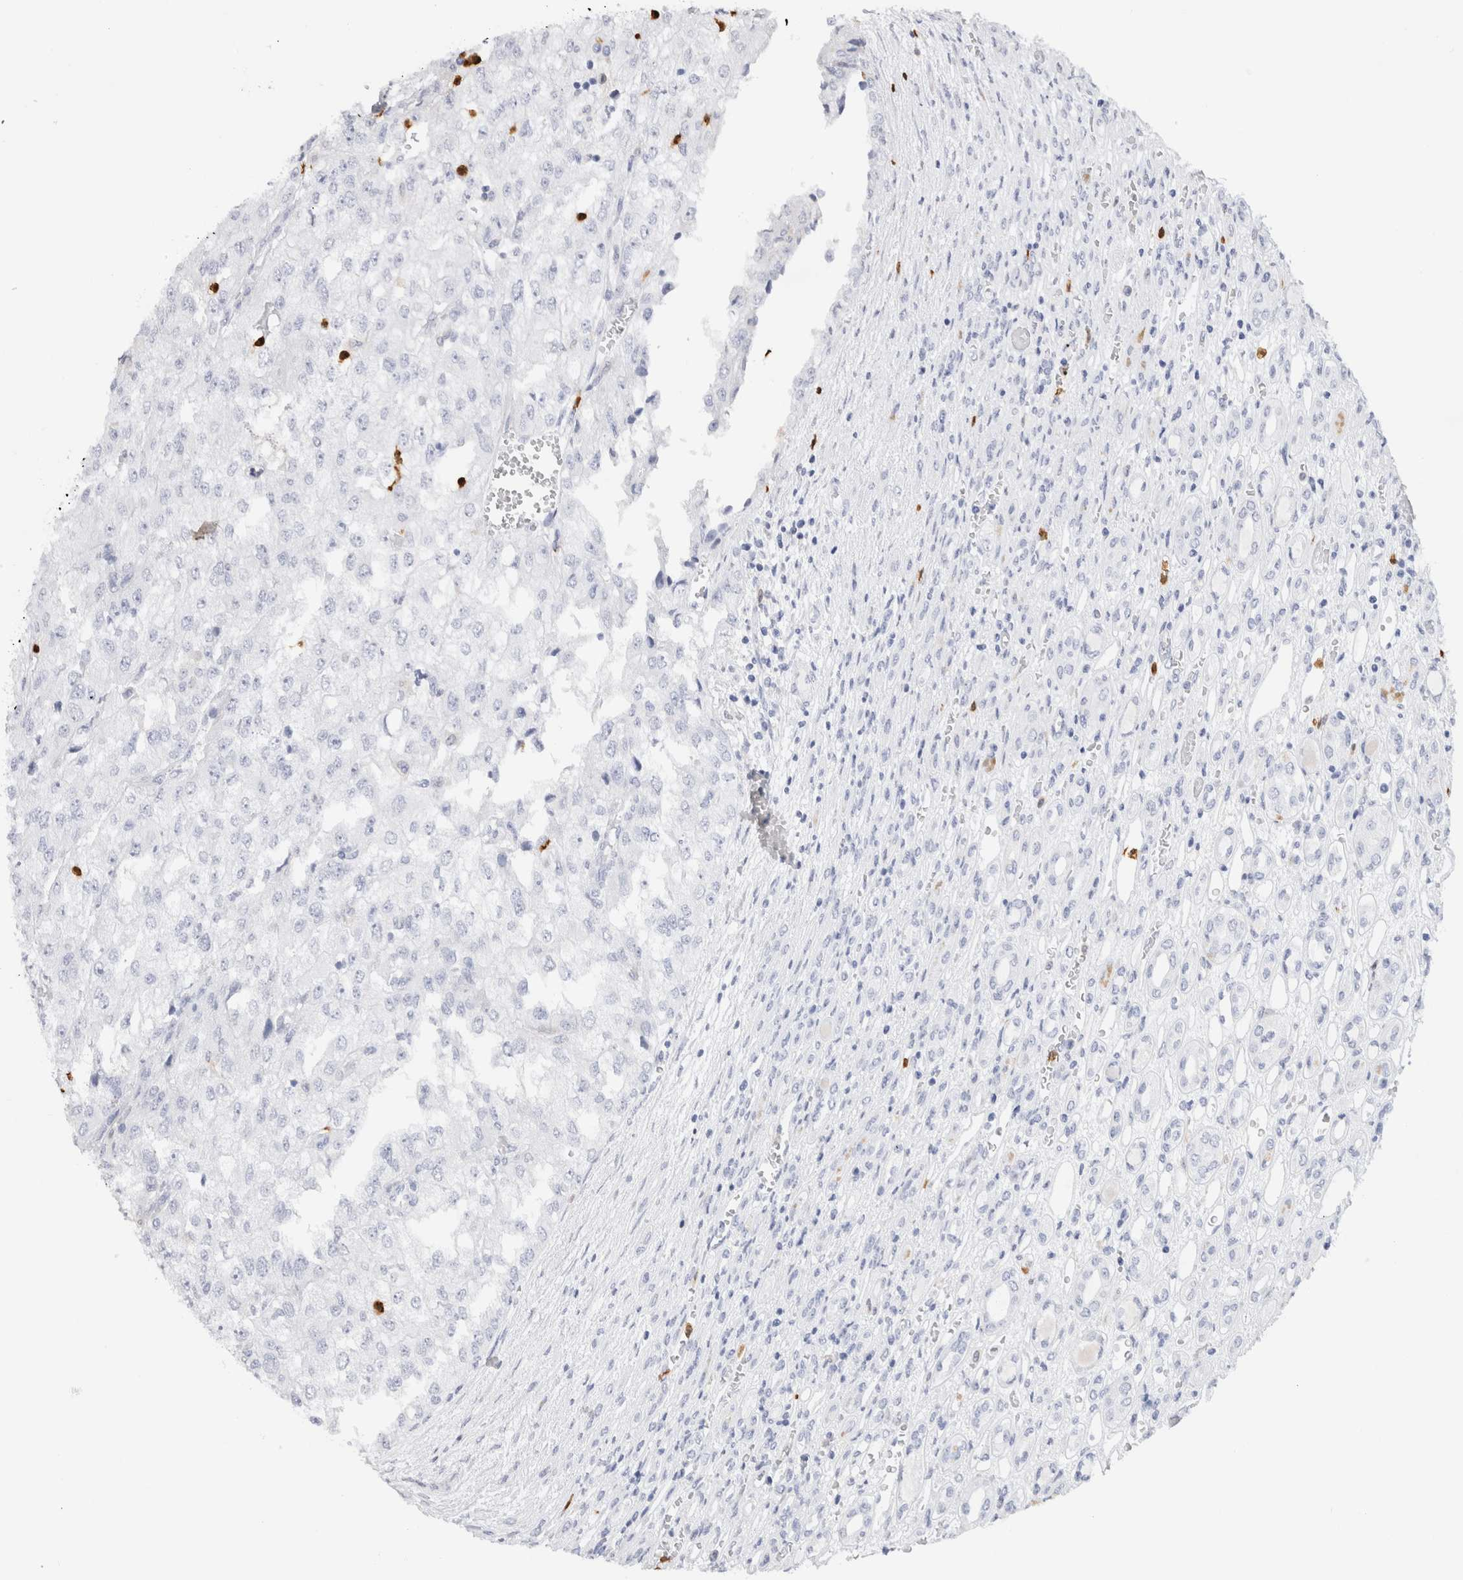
{"staining": {"intensity": "negative", "quantity": "none", "location": "none"}, "tissue": "renal cancer", "cell_type": "Tumor cells", "image_type": "cancer", "snomed": [{"axis": "morphology", "description": "Adenocarcinoma, NOS"}, {"axis": "topography", "description": "Kidney"}], "caption": "High magnification brightfield microscopy of renal cancer stained with DAB (brown) and counterstained with hematoxylin (blue): tumor cells show no significant expression.", "gene": "SLC10A5", "patient": {"sex": "female", "age": 54}}